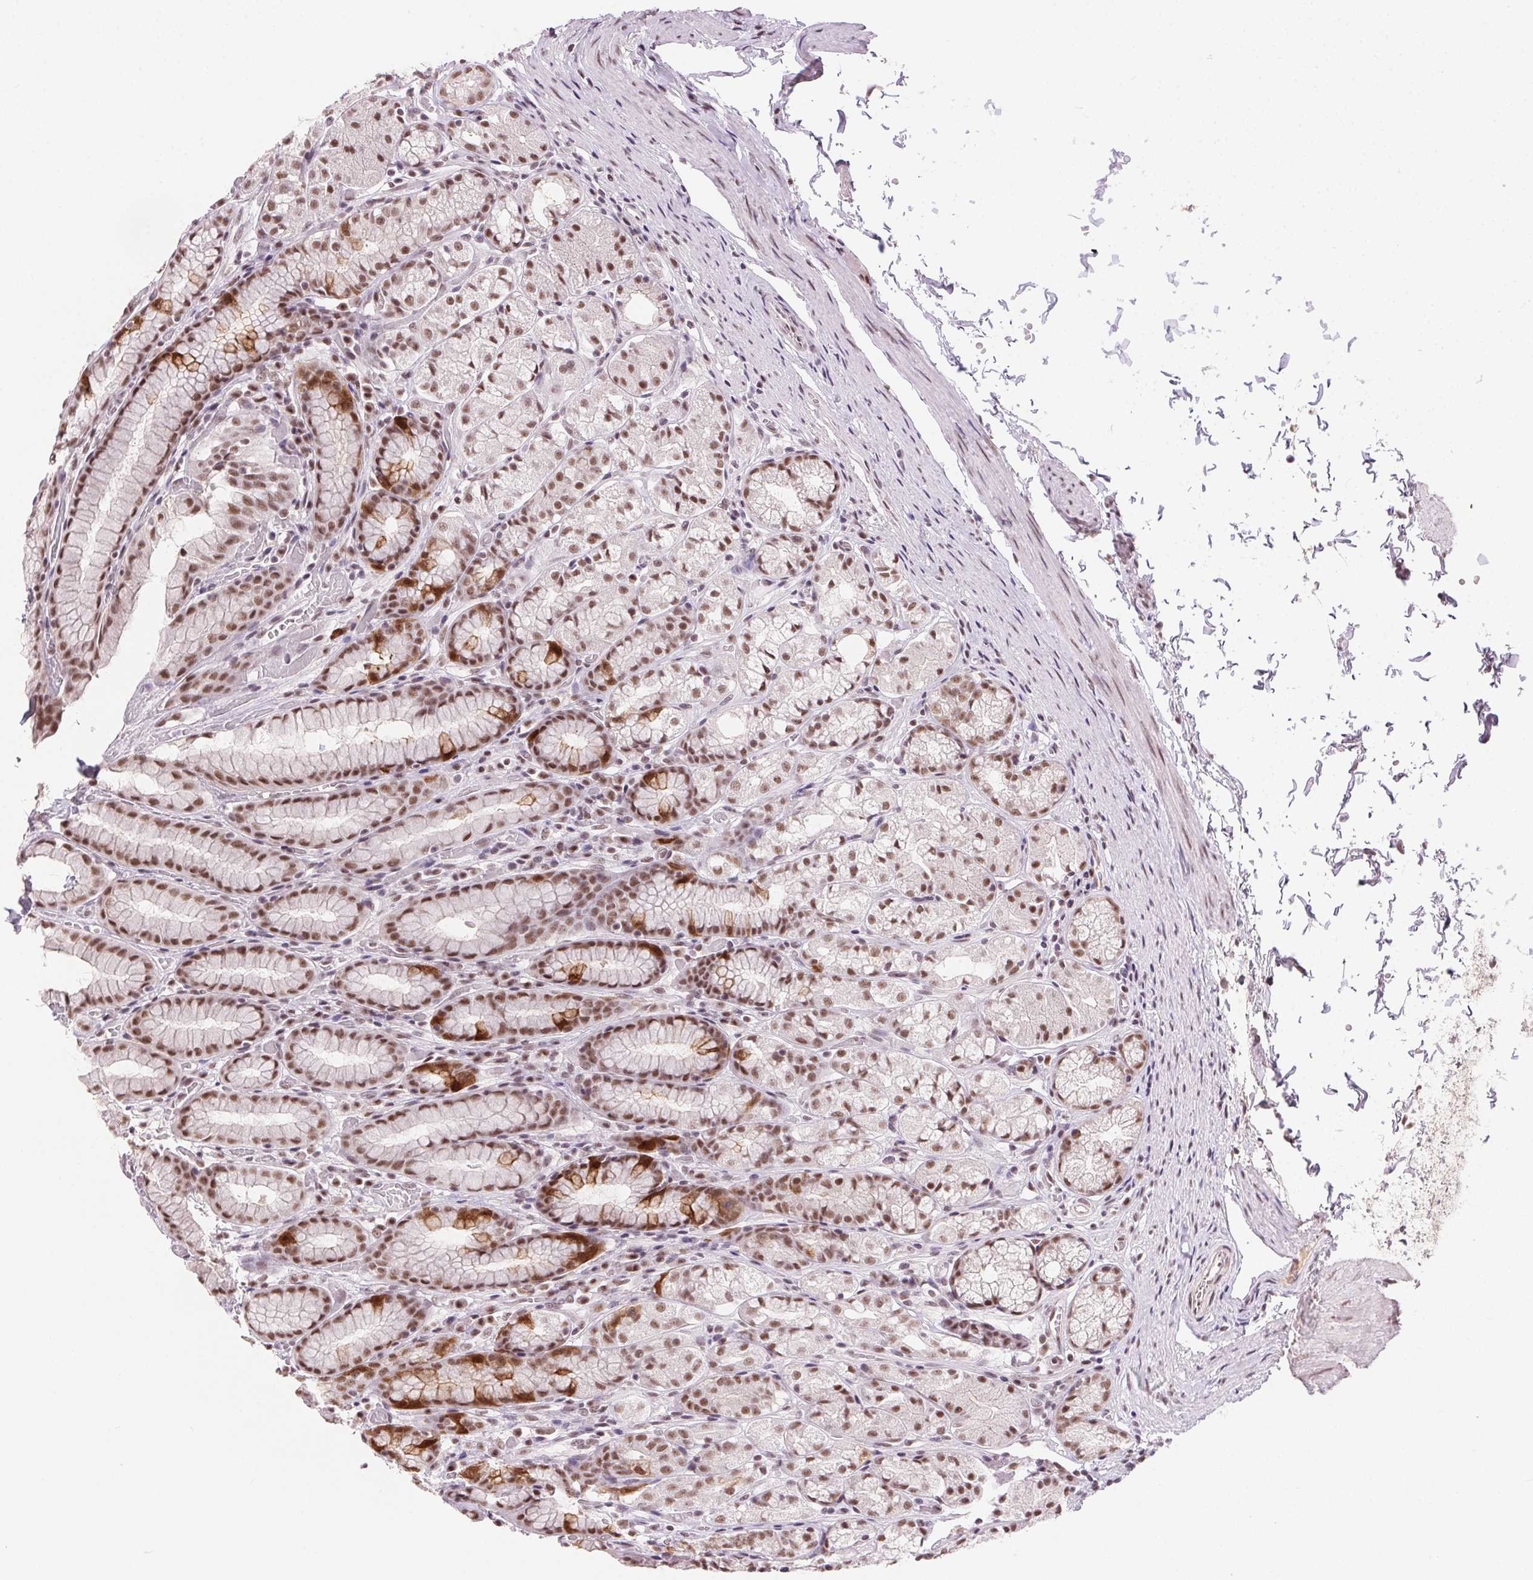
{"staining": {"intensity": "strong", "quantity": "25%-75%", "location": "cytoplasmic/membranous,nuclear"}, "tissue": "stomach", "cell_type": "Glandular cells", "image_type": "normal", "snomed": [{"axis": "morphology", "description": "Normal tissue, NOS"}, {"axis": "topography", "description": "Stomach"}], "caption": "The histopathology image shows staining of unremarkable stomach, revealing strong cytoplasmic/membranous,nuclear protein positivity (brown color) within glandular cells. The protein is shown in brown color, while the nuclei are stained blue.", "gene": "CD2BP2", "patient": {"sex": "male", "age": 70}}